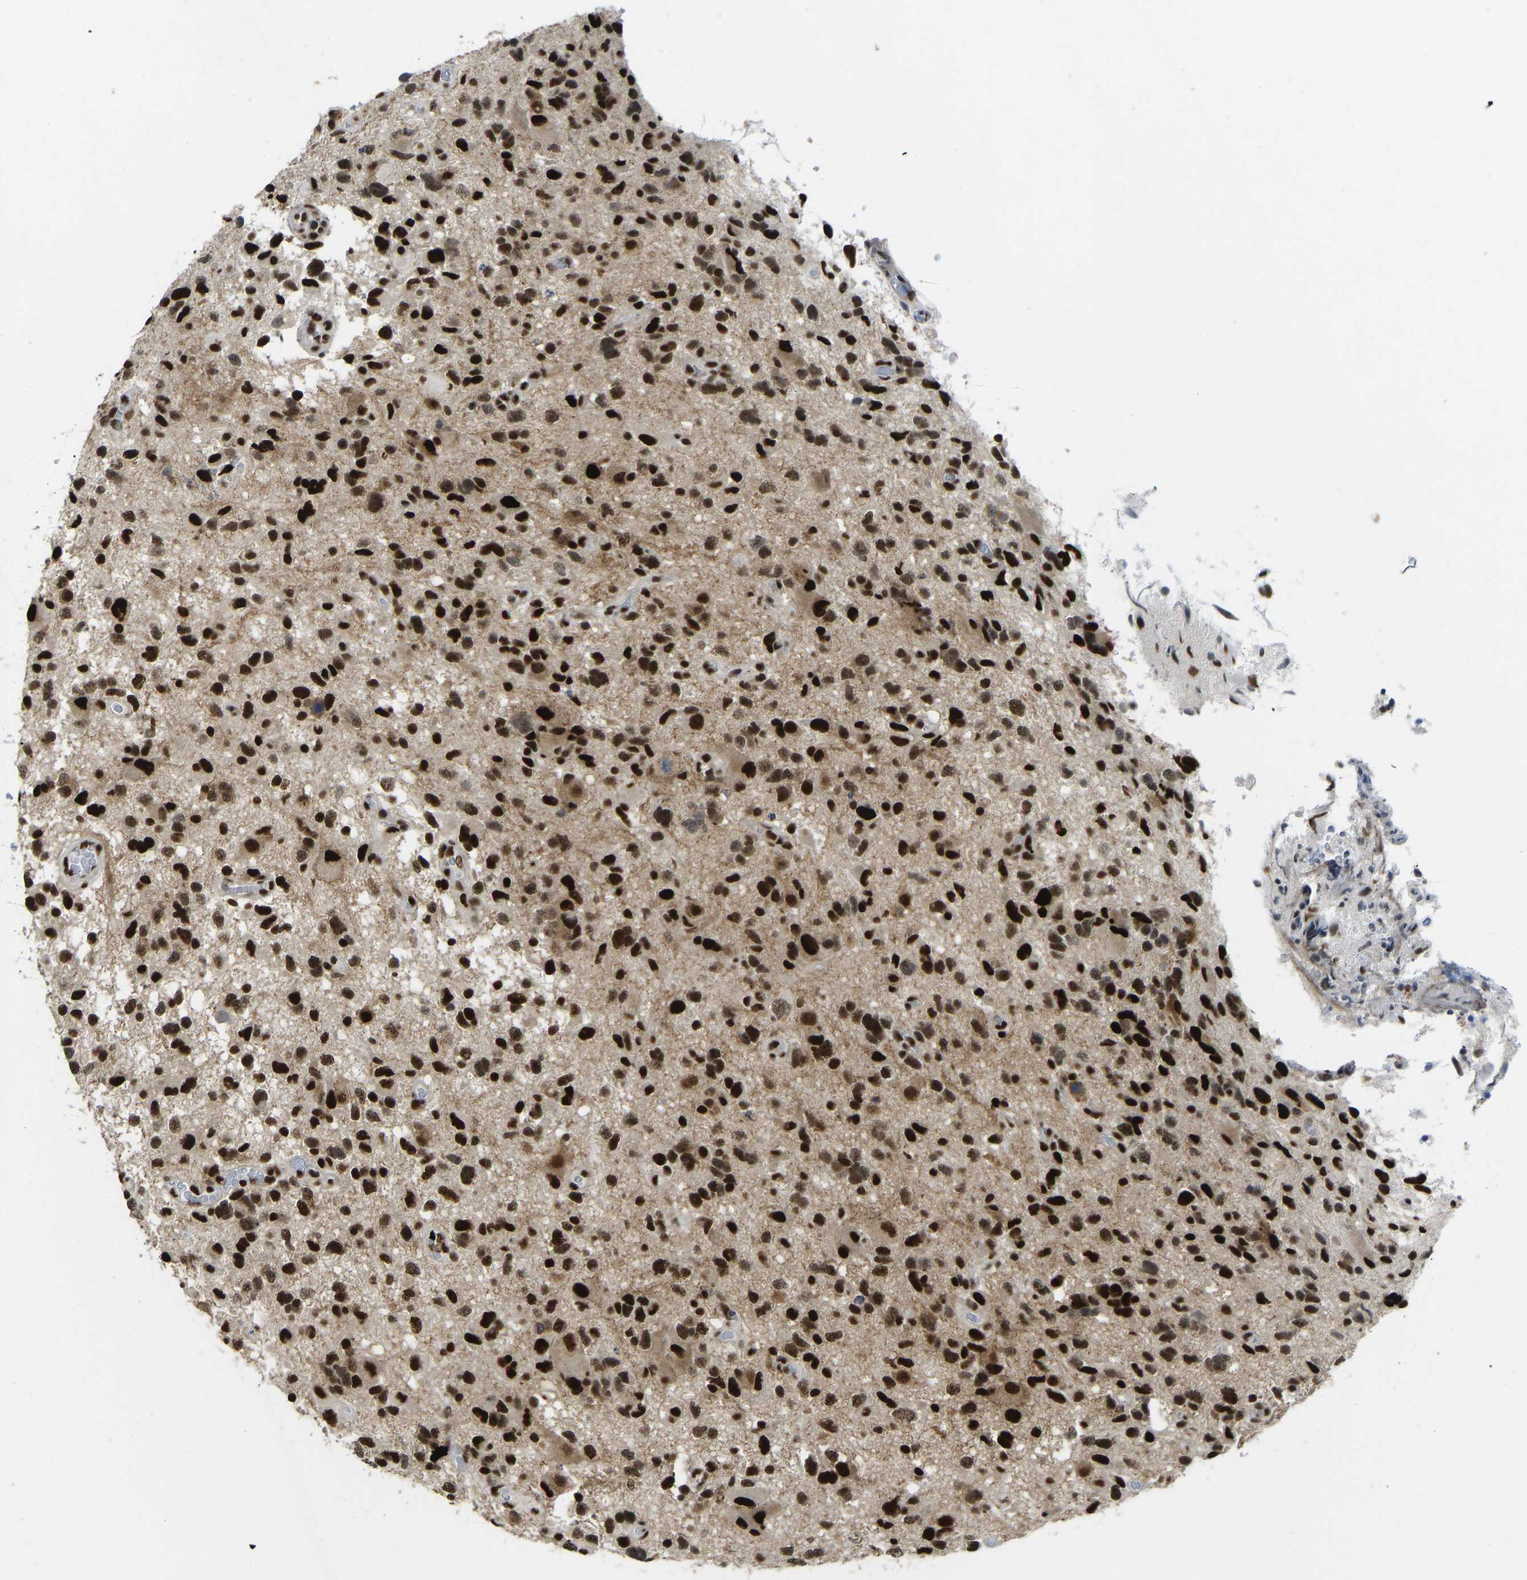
{"staining": {"intensity": "strong", "quantity": ">75%", "location": "cytoplasmic/membranous,nuclear"}, "tissue": "glioma", "cell_type": "Tumor cells", "image_type": "cancer", "snomed": [{"axis": "morphology", "description": "Glioma, malignant, High grade"}, {"axis": "topography", "description": "Brain"}], "caption": "Protein expression analysis of human glioma reveals strong cytoplasmic/membranous and nuclear expression in about >75% of tumor cells.", "gene": "FOXK1", "patient": {"sex": "male", "age": 33}}